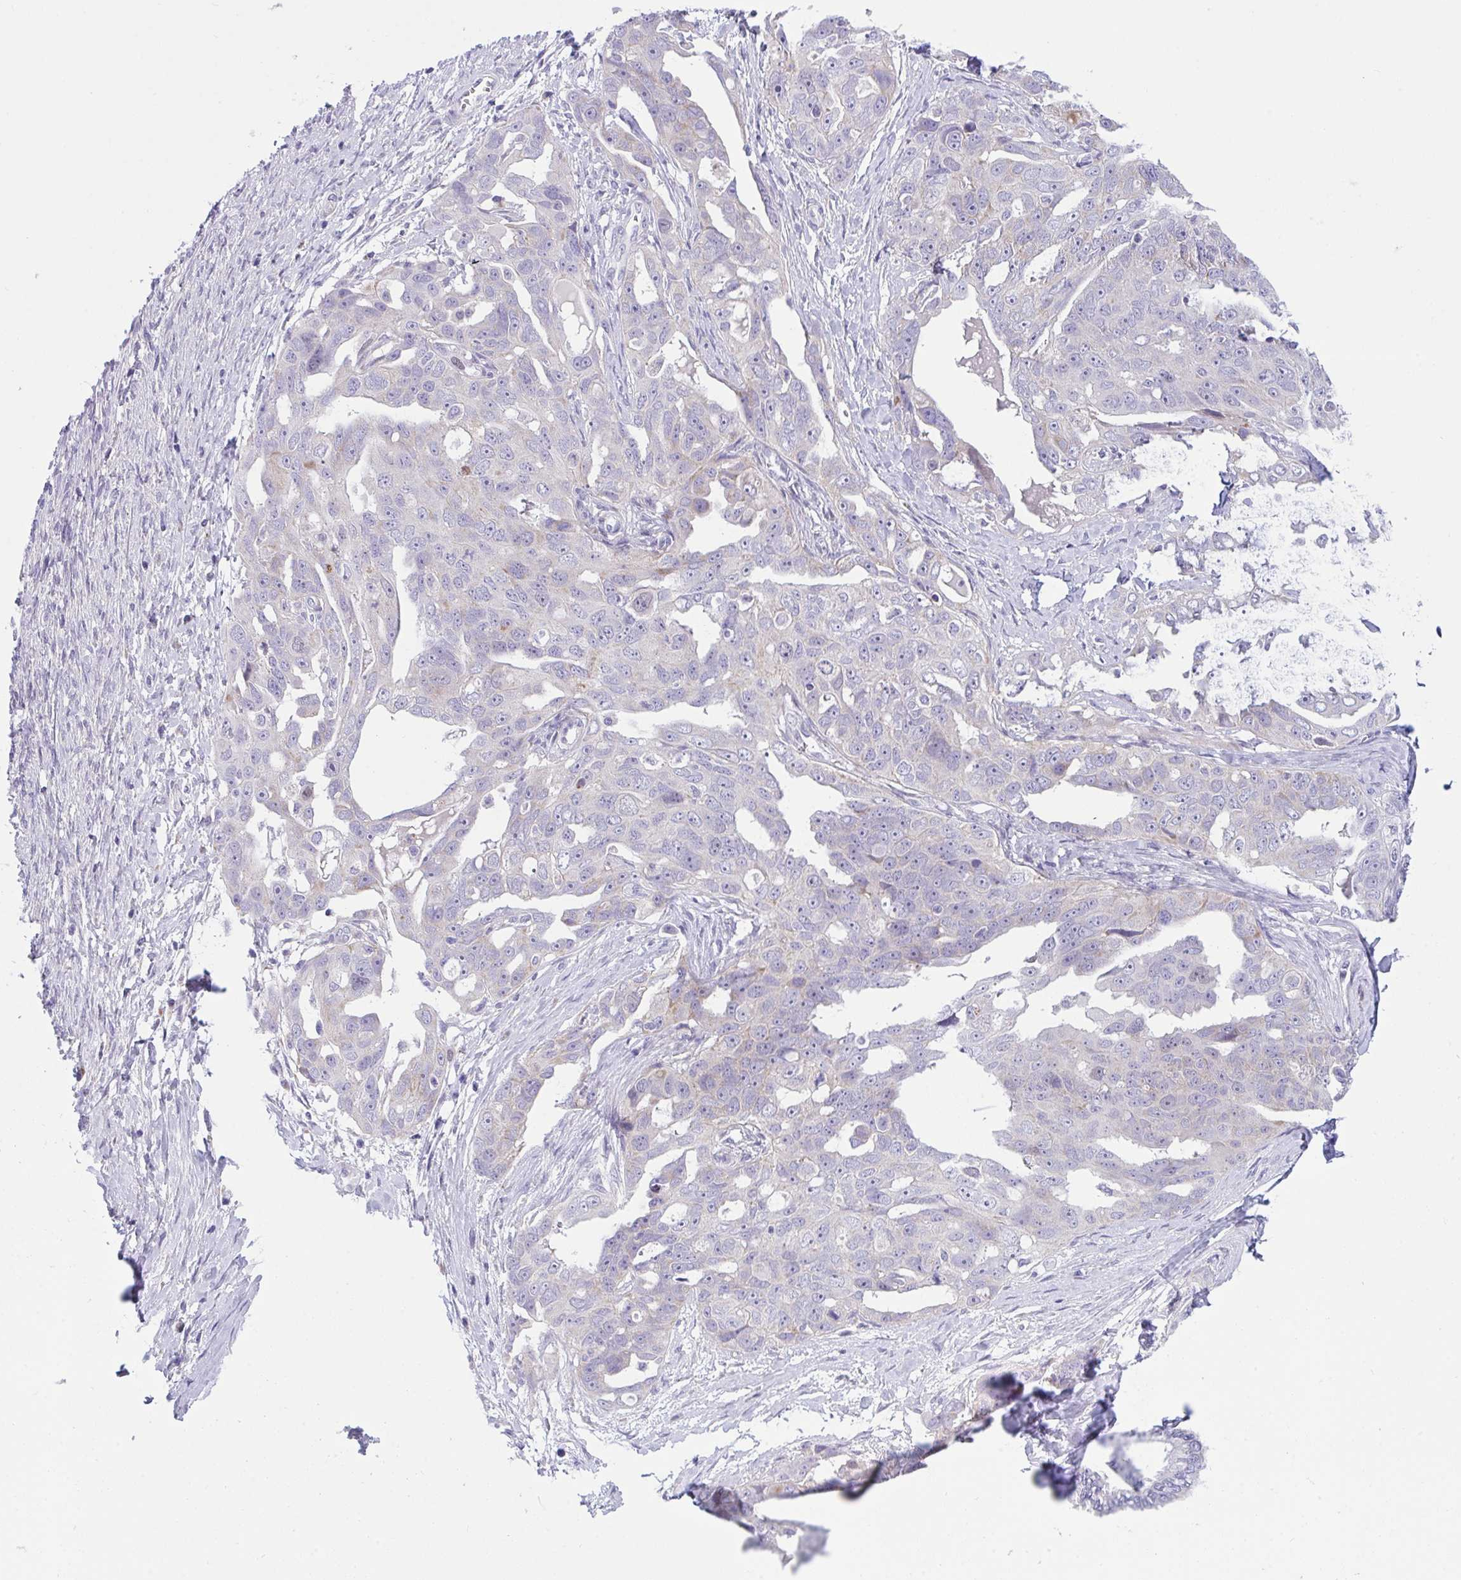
{"staining": {"intensity": "negative", "quantity": "none", "location": "none"}, "tissue": "ovarian cancer", "cell_type": "Tumor cells", "image_type": "cancer", "snomed": [{"axis": "morphology", "description": "Carcinoma, endometroid"}, {"axis": "topography", "description": "Ovary"}], "caption": "A photomicrograph of human ovarian cancer (endometroid carcinoma) is negative for staining in tumor cells. Brightfield microscopy of immunohistochemistry stained with DAB (brown) and hematoxylin (blue), captured at high magnification.", "gene": "DTX3", "patient": {"sex": "female", "age": 70}}